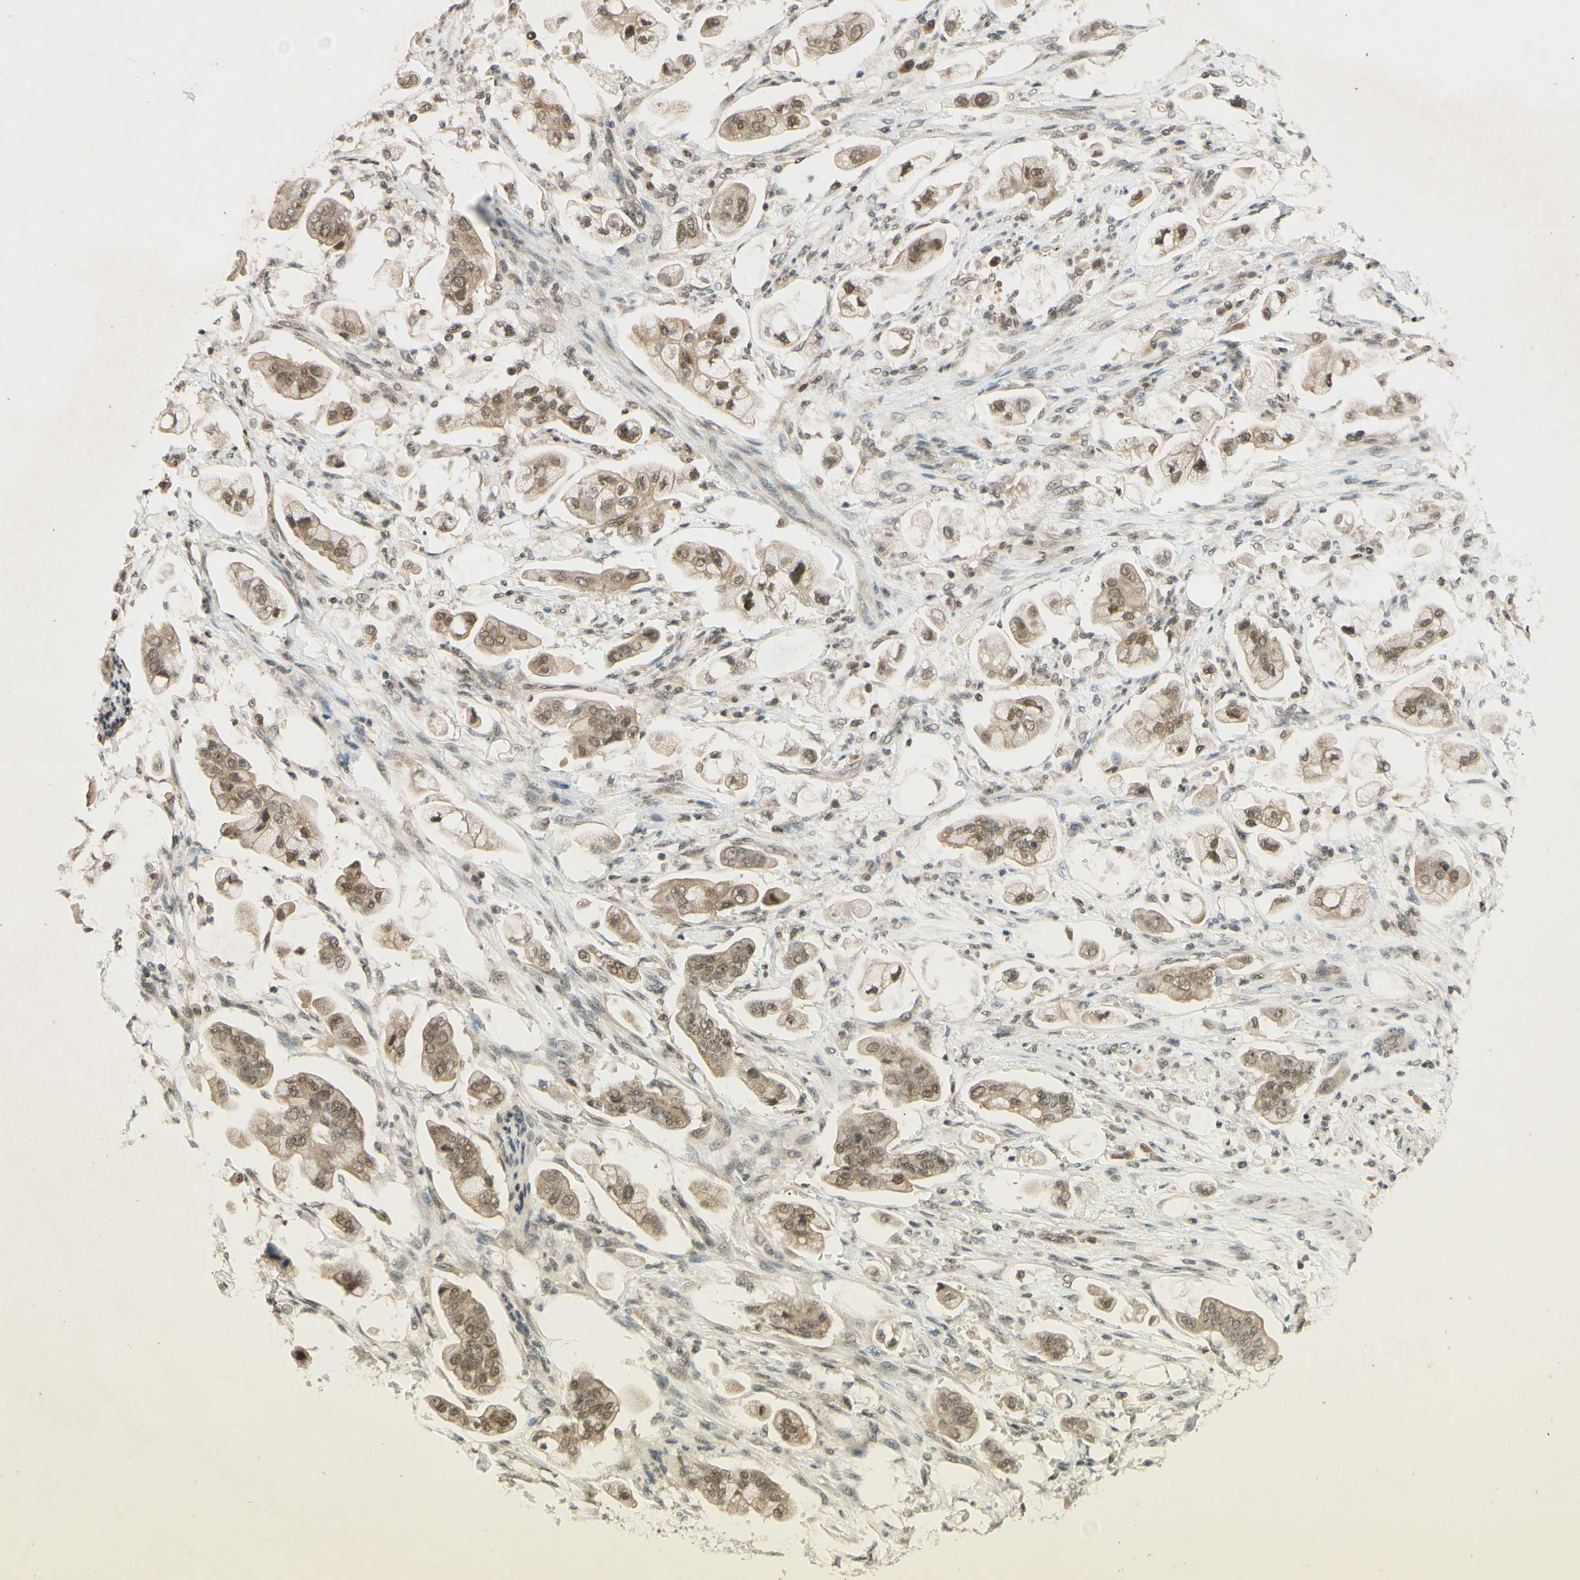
{"staining": {"intensity": "weak", "quantity": ">75%", "location": "cytoplasmic/membranous,nuclear"}, "tissue": "stomach cancer", "cell_type": "Tumor cells", "image_type": "cancer", "snomed": [{"axis": "morphology", "description": "Adenocarcinoma, NOS"}, {"axis": "topography", "description": "Stomach"}], "caption": "Weak cytoplasmic/membranous and nuclear protein staining is appreciated in about >75% of tumor cells in adenocarcinoma (stomach).", "gene": "SMARCB1", "patient": {"sex": "male", "age": 62}}